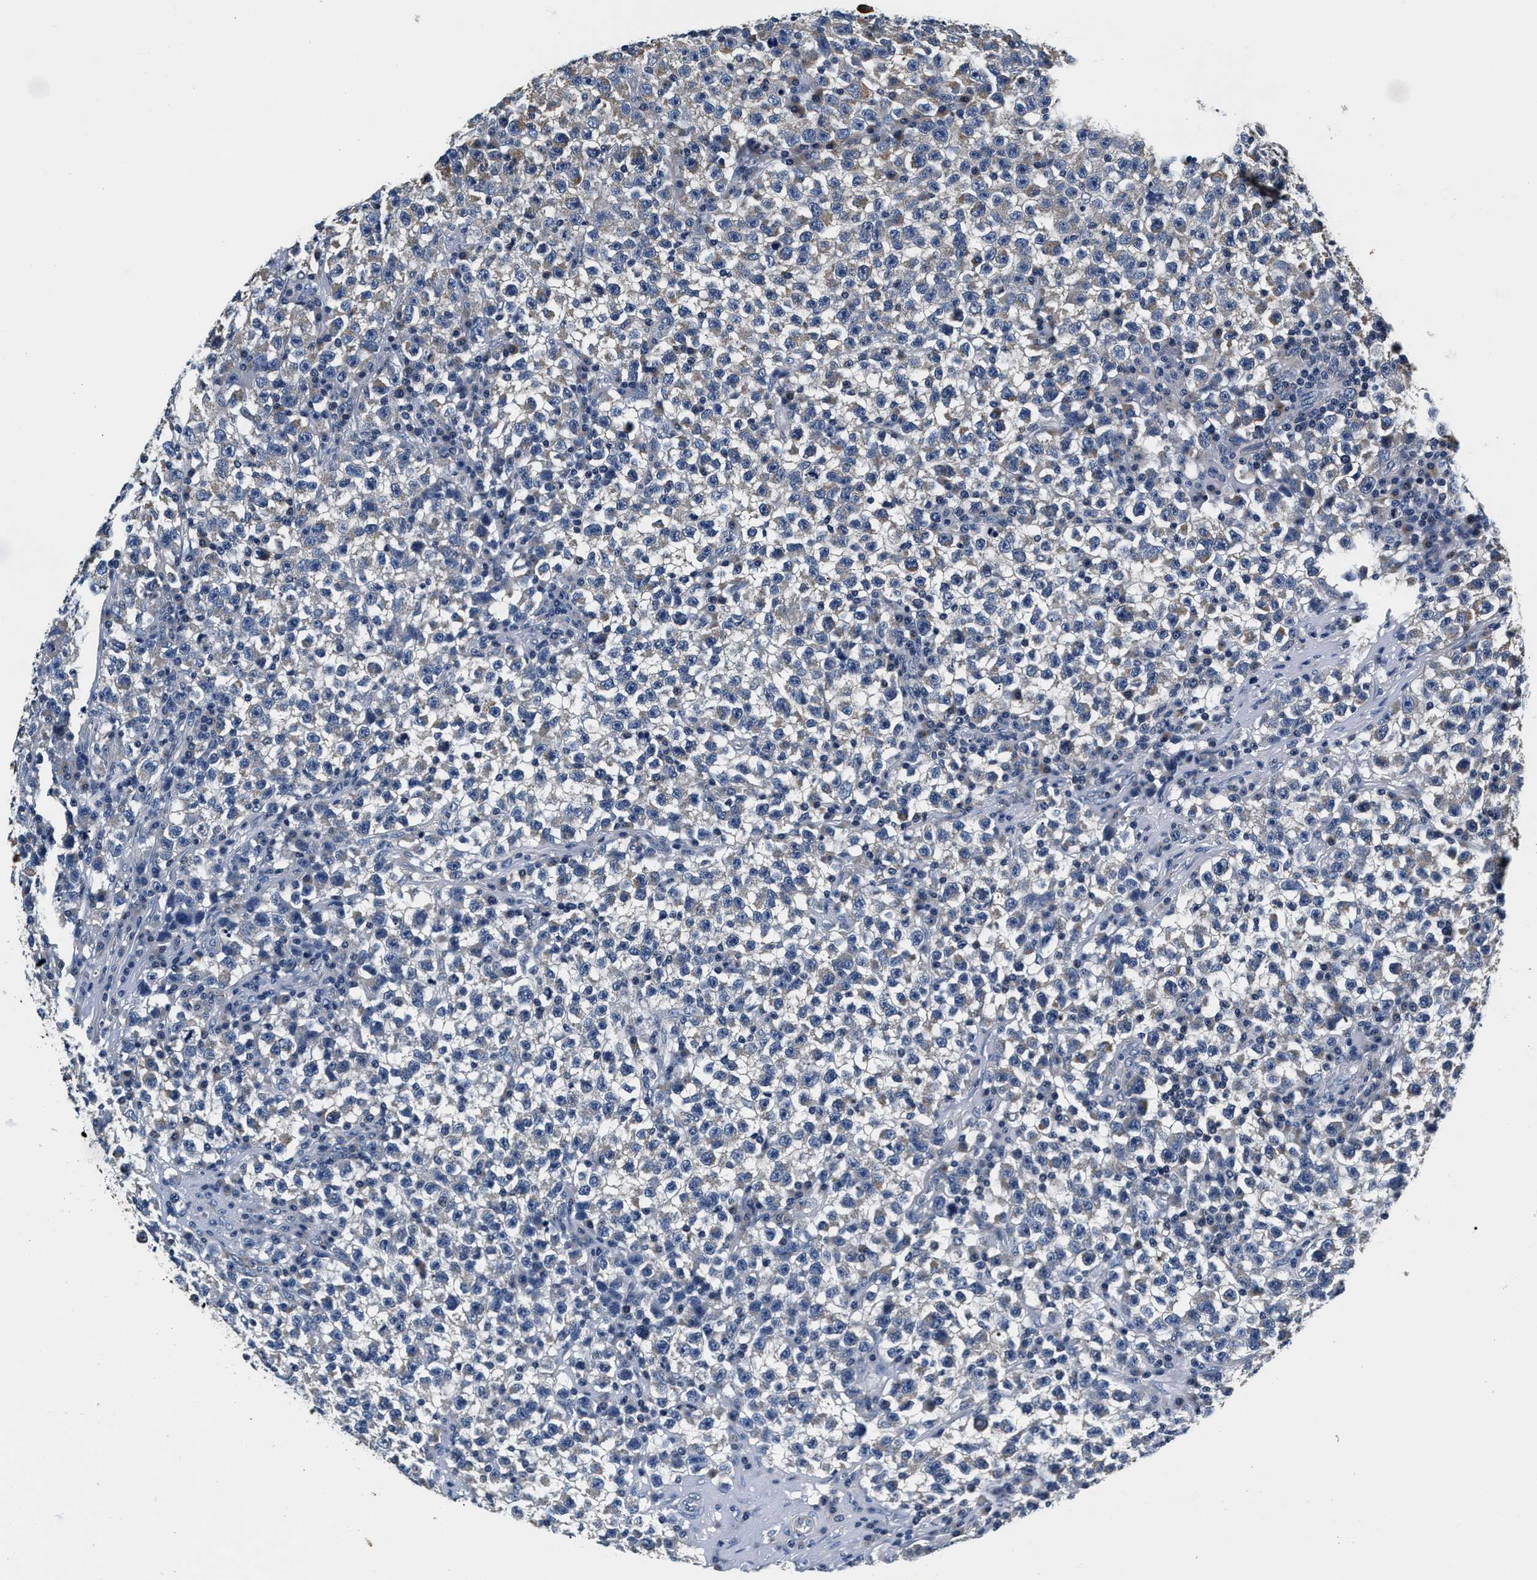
{"staining": {"intensity": "weak", "quantity": "25%-75%", "location": "cytoplasmic/membranous"}, "tissue": "testis cancer", "cell_type": "Tumor cells", "image_type": "cancer", "snomed": [{"axis": "morphology", "description": "Seminoma, NOS"}, {"axis": "topography", "description": "Testis"}], "caption": "Tumor cells display weak cytoplasmic/membranous staining in about 25%-75% of cells in testis cancer (seminoma). The staining was performed using DAB, with brown indicating positive protein expression. Nuclei are stained blue with hematoxylin.", "gene": "ABCG8", "patient": {"sex": "male", "age": 22}}